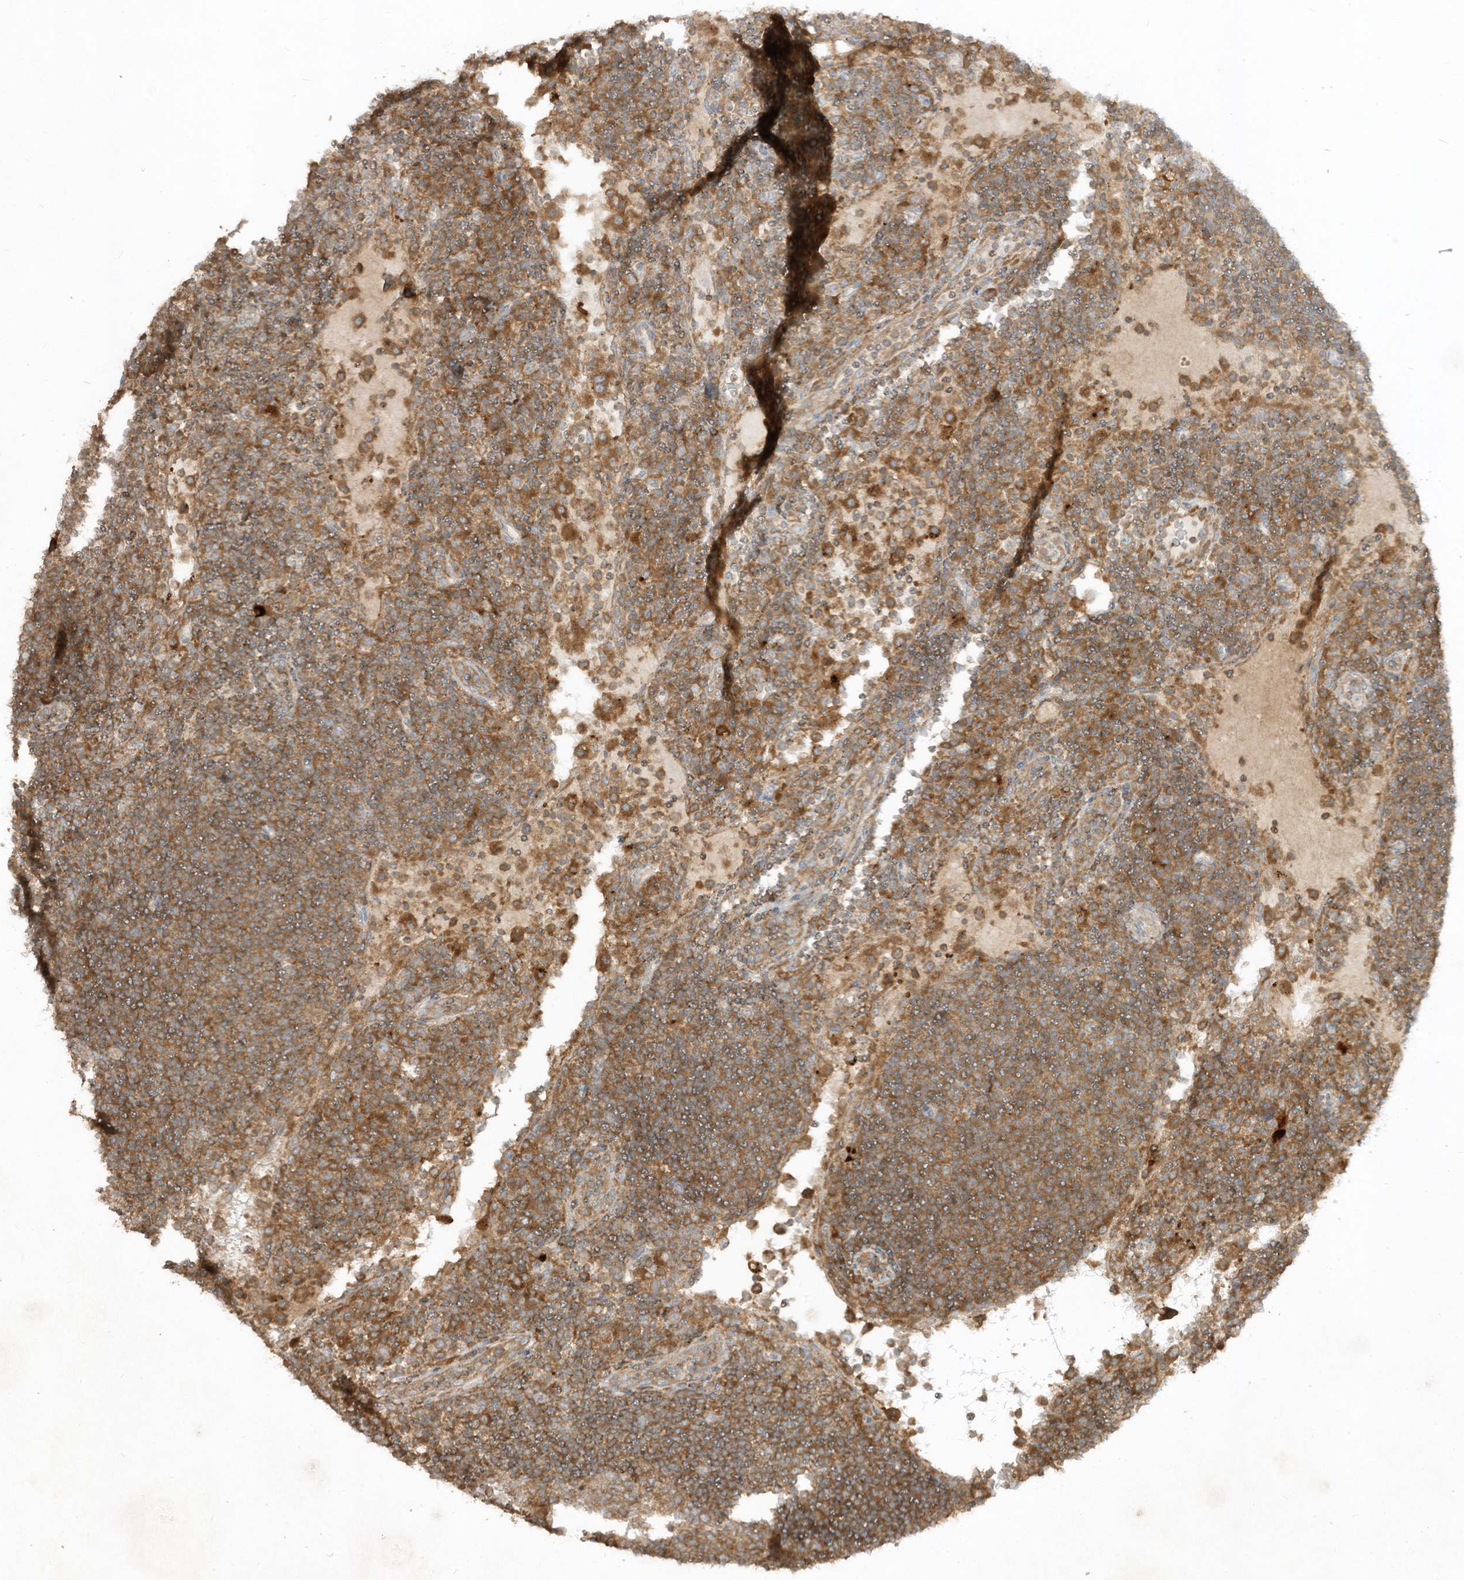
{"staining": {"intensity": "moderate", "quantity": ">75%", "location": "cytoplasmic/membranous"}, "tissue": "lymph node", "cell_type": "Non-germinal center cells", "image_type": "normal", "snomed": [{"axis": "morphology", "description": "Normal tissue, NOS"}, {"axis": "topography", "description": "Lymph node"}], "caption": "IHC histopathology image of normal lymph node: lymph node stained using immunohistochemistry shows medium levels of moderate protein expression localized specifically in the cytoplasmic/membranous of non-germinal center cells, appearing as a cytoplasmic/membranous brown color.", "gene": "LDAH", "patient": {"sex": "female", "age": 53}}